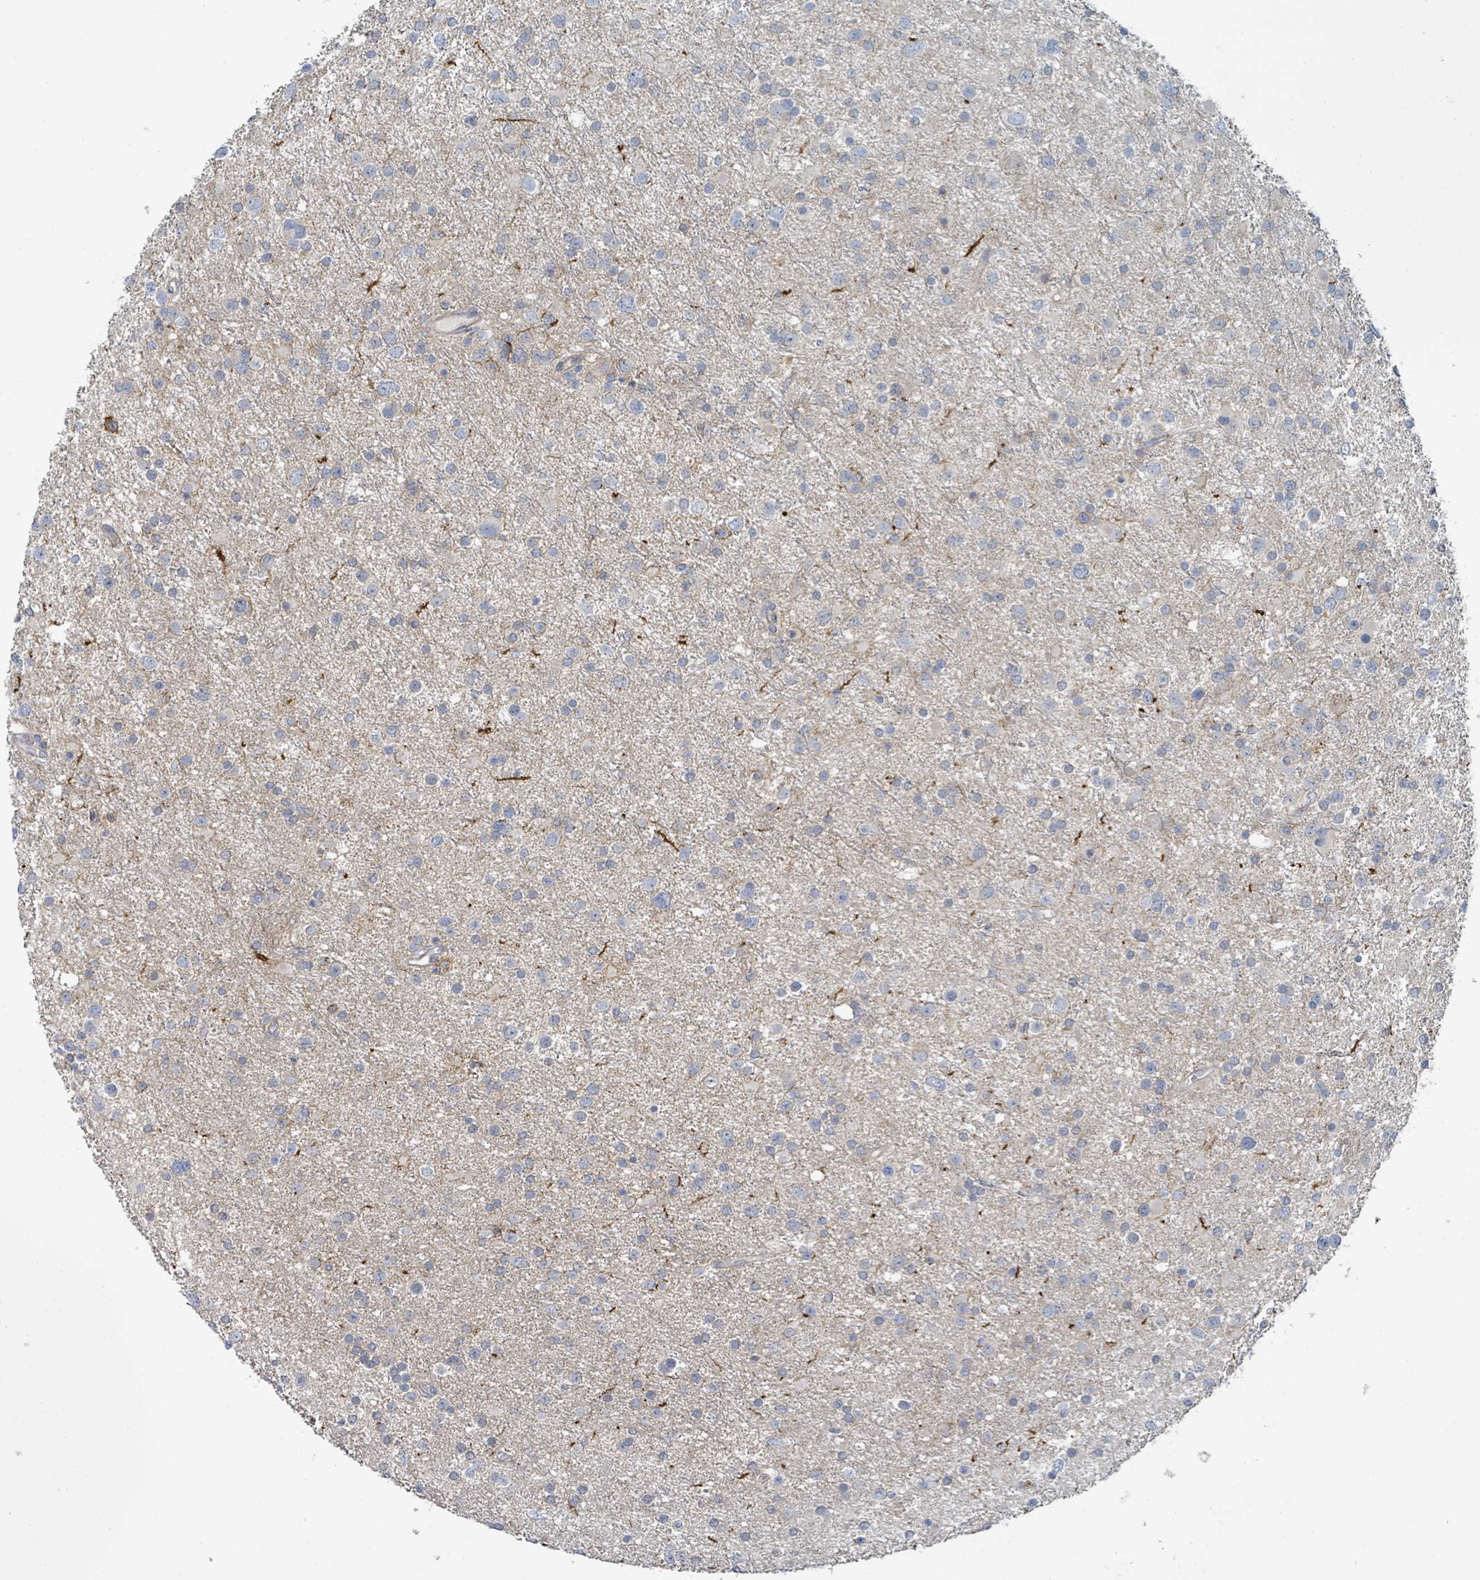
{"staining": {"intensity": "negative", "quantity": "none", "location": "none"}, "tissue": "glioma", "cell_type": "Tumor cells", "image_type": "cancer", "snomed": [{"axis": "morphology", "description": "Glioma, malignant, Low grade"}, {"axis": "topography", "description": "Brain"}], "caption": "IHC photomicrograph of neoplastic tissue: glioma stained with DAB reveals no significant protein expression in tumor cells. (Stains: DAB (3,3'-diaminobenzidine) IHC with hematoxylin counter stain, Microscopy: brightfield microscopy at high magnification).", "gene": "LRRC42", "patient": {"sex": "female", "age": 32}}